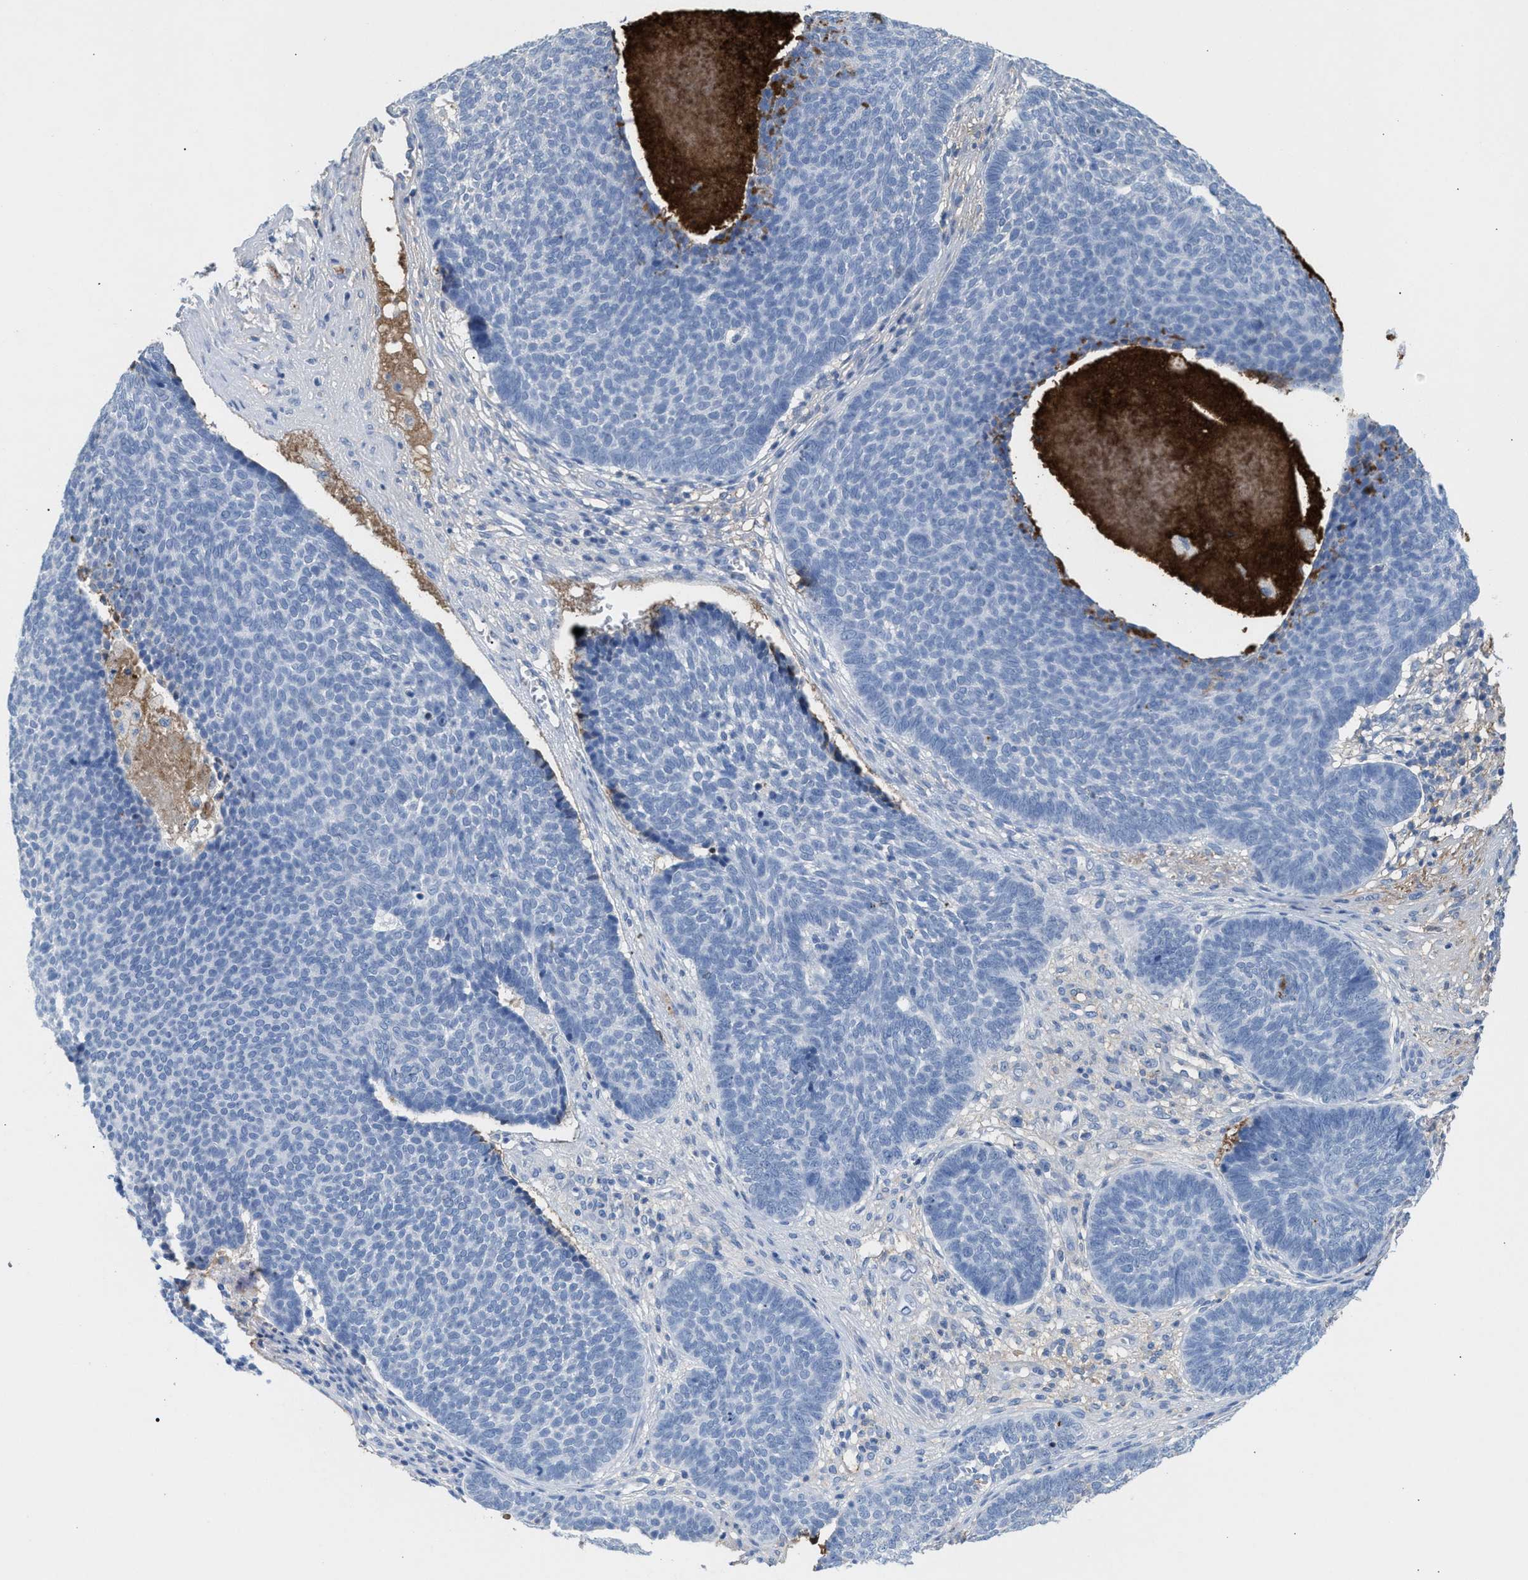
{"staining": {"intensity": "negative", "quantity": "none", "location": "none"}, "tissue": "skin cancer", "cell_type": "Tumor cells", "image_type": "cancer", "snomed": [{"axis": "morphology", "description": "Basal cell carcinoma"}, {"axis": "topography", "description": "Skin"}], "caption": "Human basal cell carcinoma (skin) stained for a protein using immunohistochemistry shows no staining in tumor cells.", "gene": "APOH", "patient": {"sex": "male", "age": 84}}